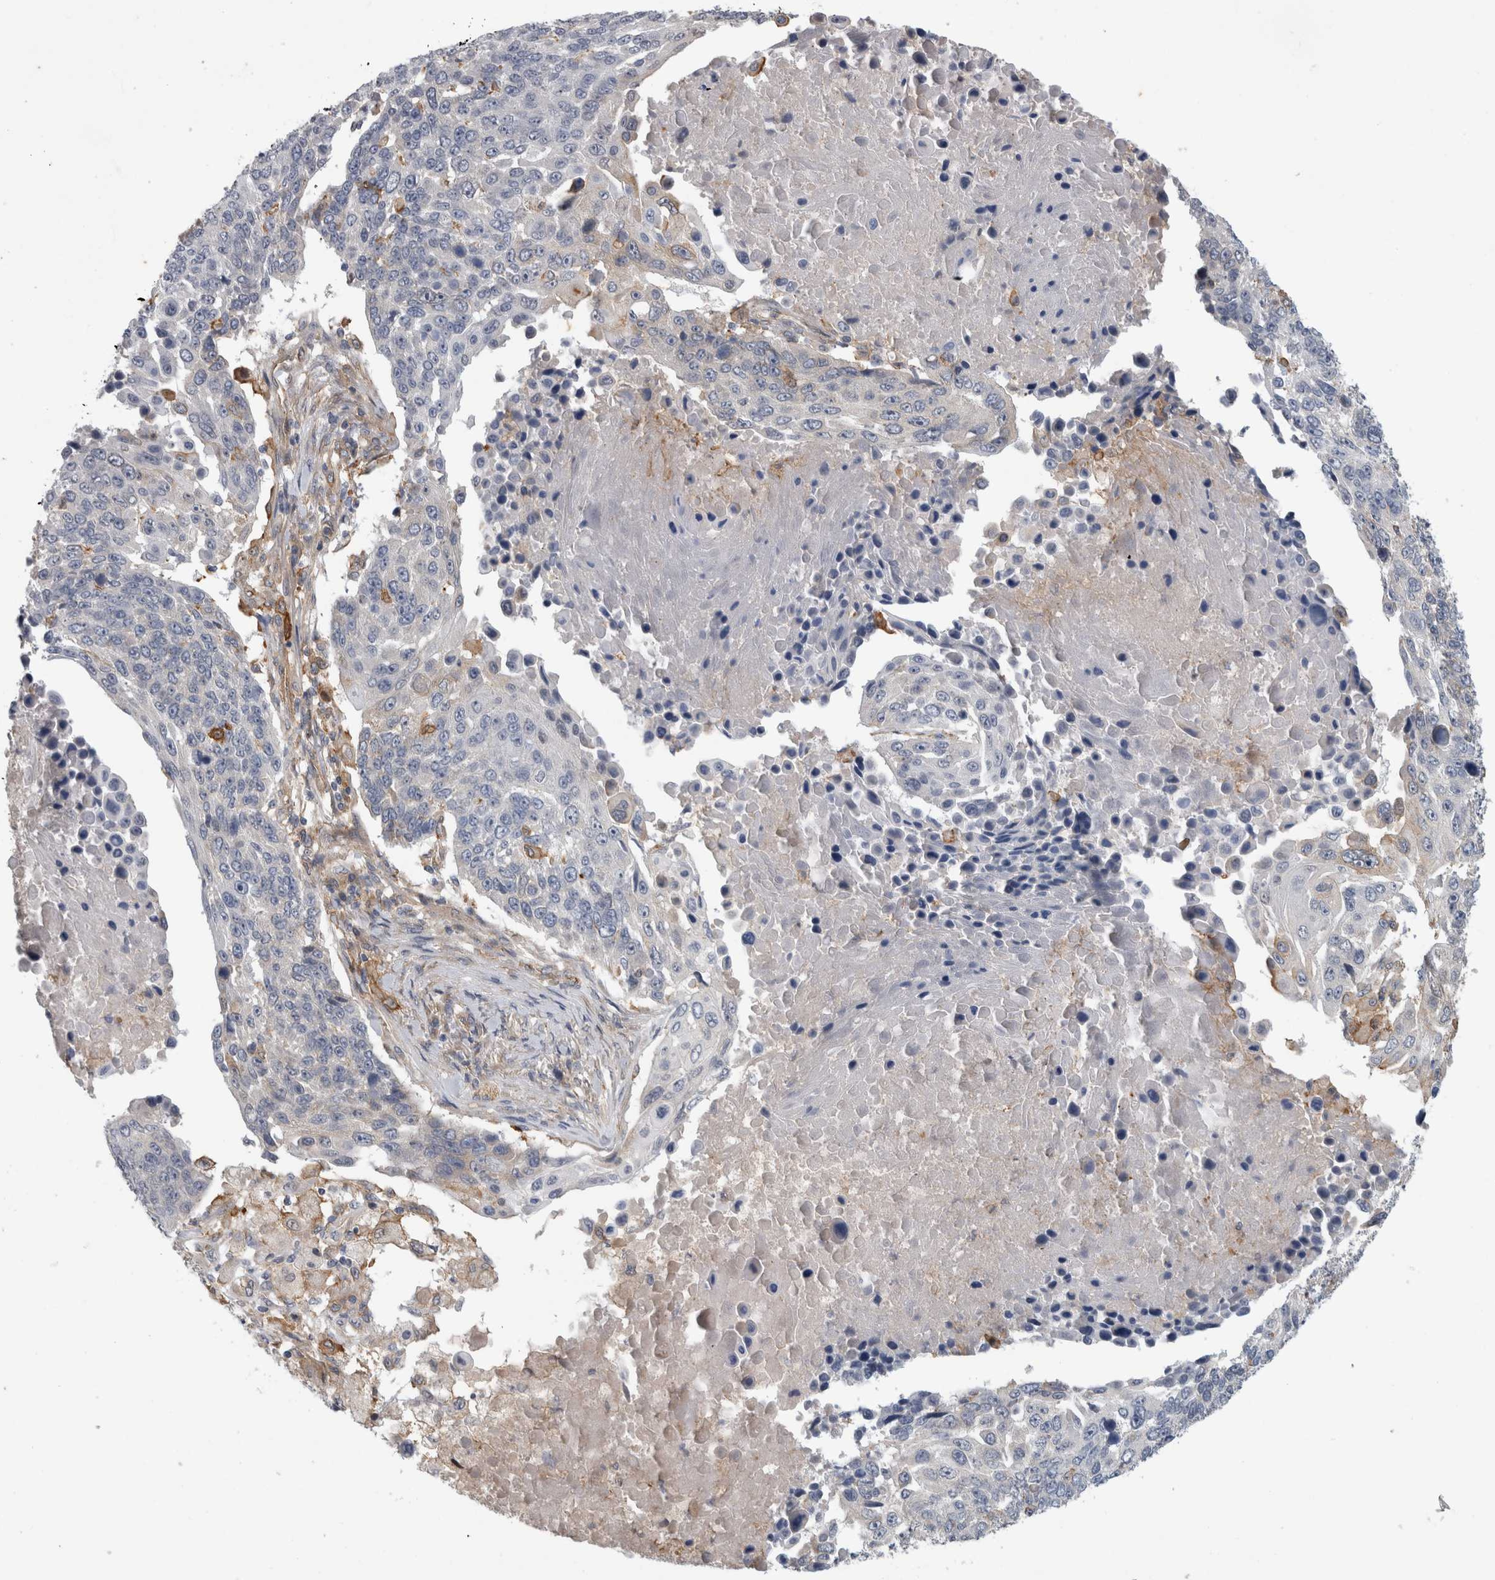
{"staining": {"intensity": "negative", "quantity": "none", "location": "none"}, "tissue": "lung cancer", "cell_type": "Tumor cells", "image_type": "cancer", "snomed": [{"axis": "morphology", "description": "Squamous cell carcinoma, NOS"}, {"axis": "topography", "description": "Lung"}], "caption": "Human lung cancer stained for a protein using IHC displays no expression in tumor cells.", "gene": "ANKFY1", "patient": {"sex": "male", "age": 66}}